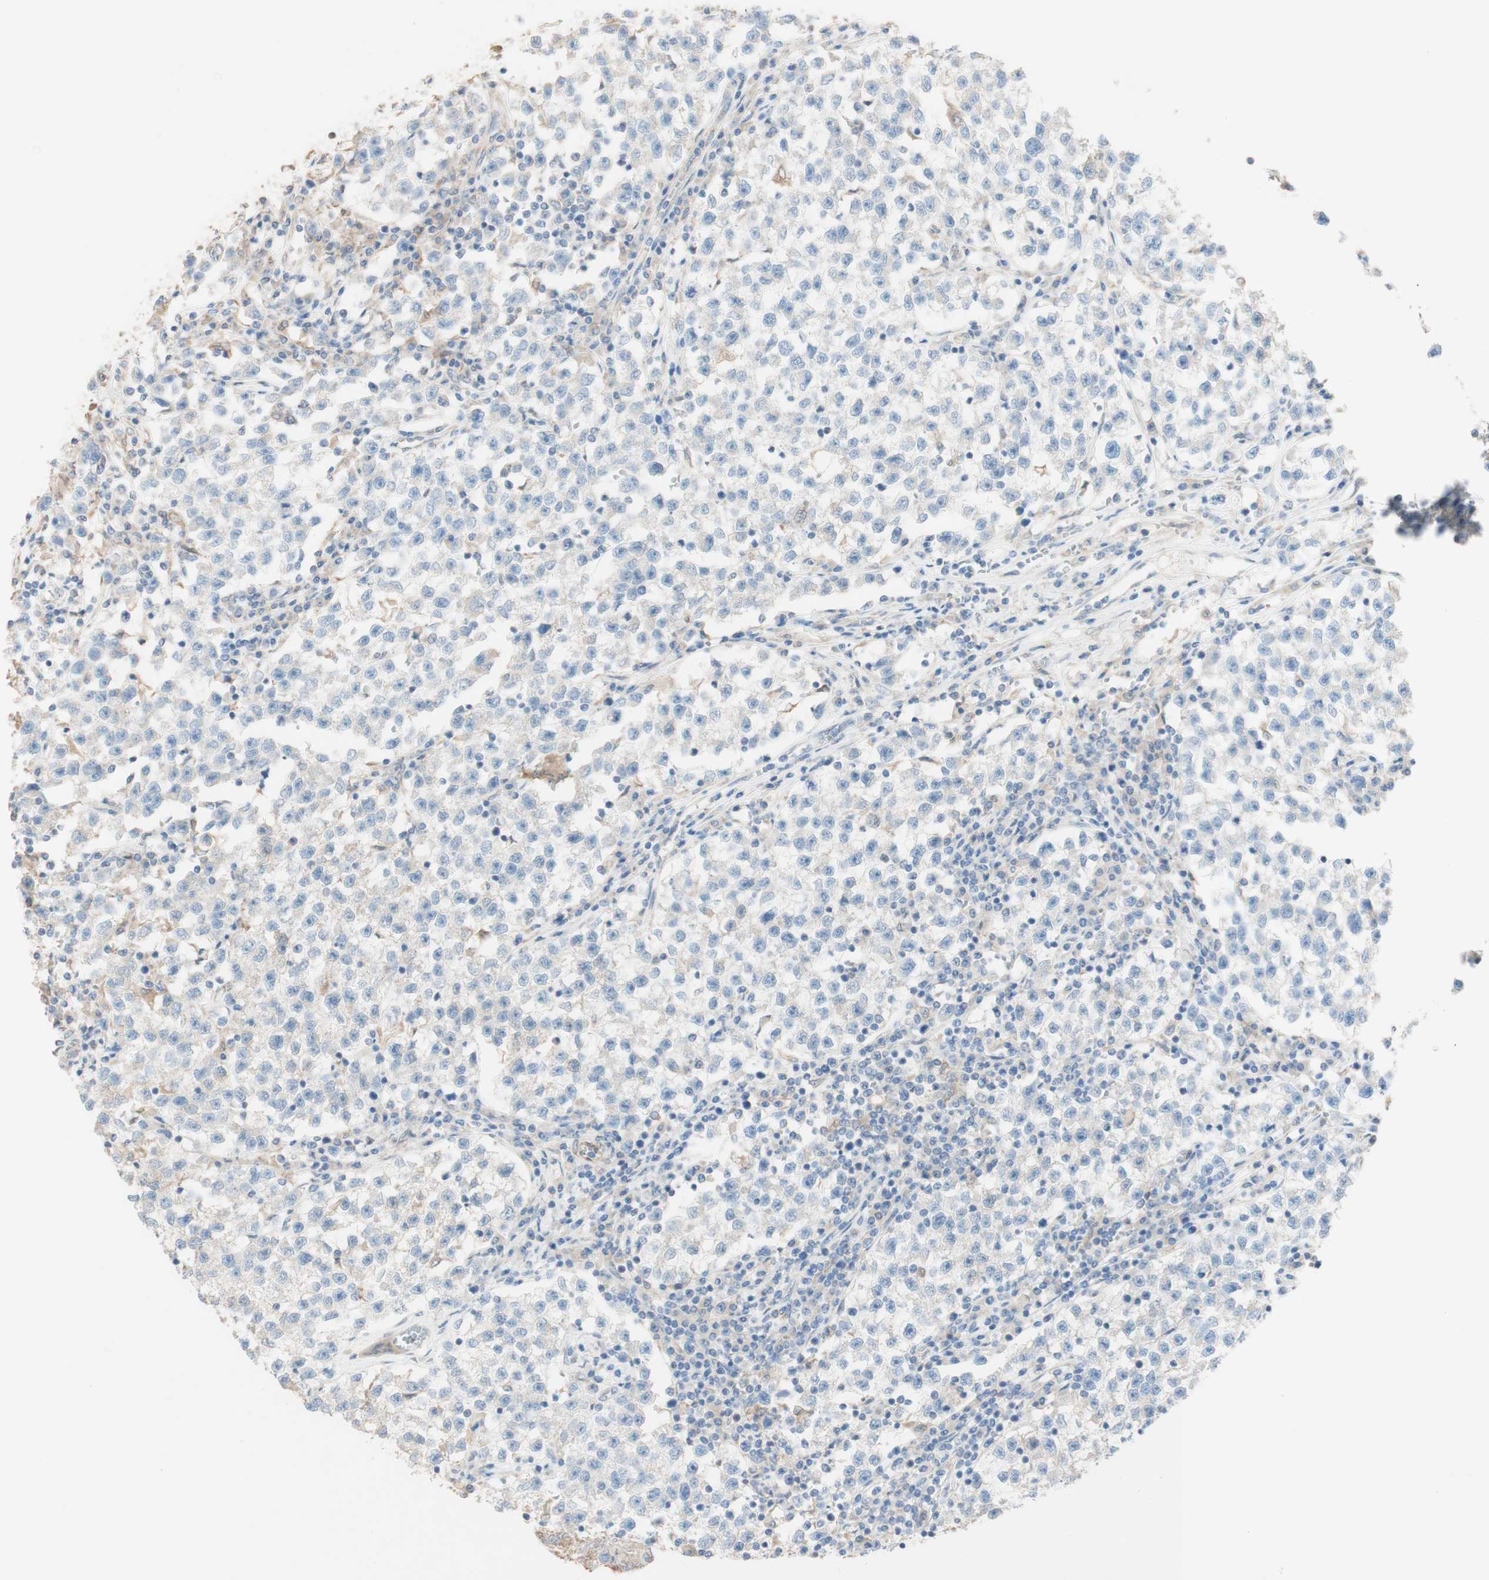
{"staining": {"intensity": "negative", "quantity": "none", "location": "none"}, "tissue": "testis cancer", "cell_type": "Tumor cells", "image_type": "cancer", "snomed": [{"axis": "morphology", "description": "Seminoma, NOS"}, {"axis": "topography", "description": "Testis"}], "caption": "The photomicrograph demonstrates no significant staining in tumor cells of seminoma (testis).", "gene": "COMT", "patient": {"sex": "male", "age": 22}}